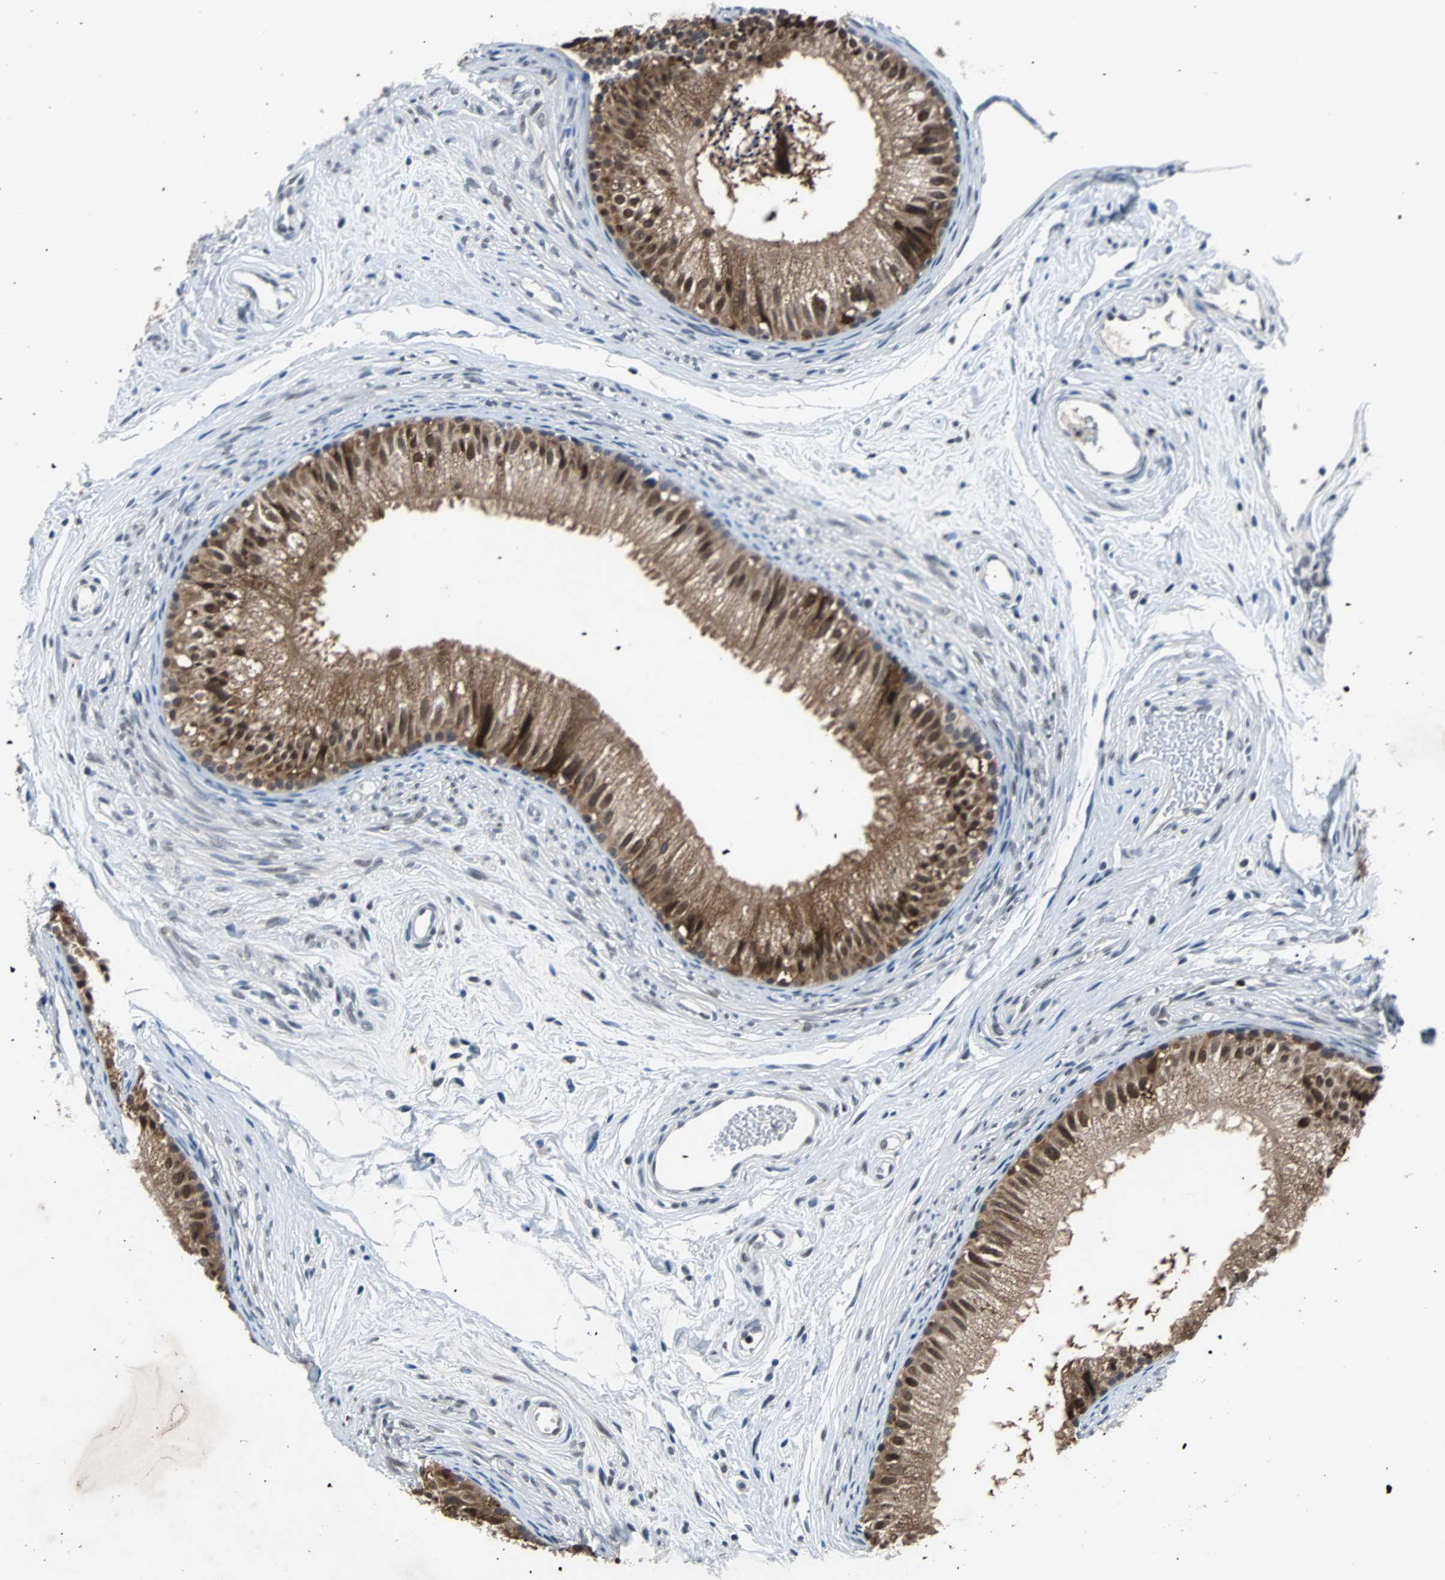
{"staining": {"intensity": "moderate", "quantity": ">75%", "location": "cytoplasmic/membranous,nuclear"}, "tissue": "epididymis", "cell_type": "Glandular cells", "image_type": "normal", "snomed": [{"axis": "morphology", "description": "Normal tissue, NOS"}, {"axis": "topography", "description": "Epididymis"}], "caption": "Glandular cells exhibit medium levels of moderate cytoplasmic/membranous,nuclear expression in approximately >75% of cells in benign epididymis.", "gene": "USP28", "patient": {"sex": "male", "age": 56}}